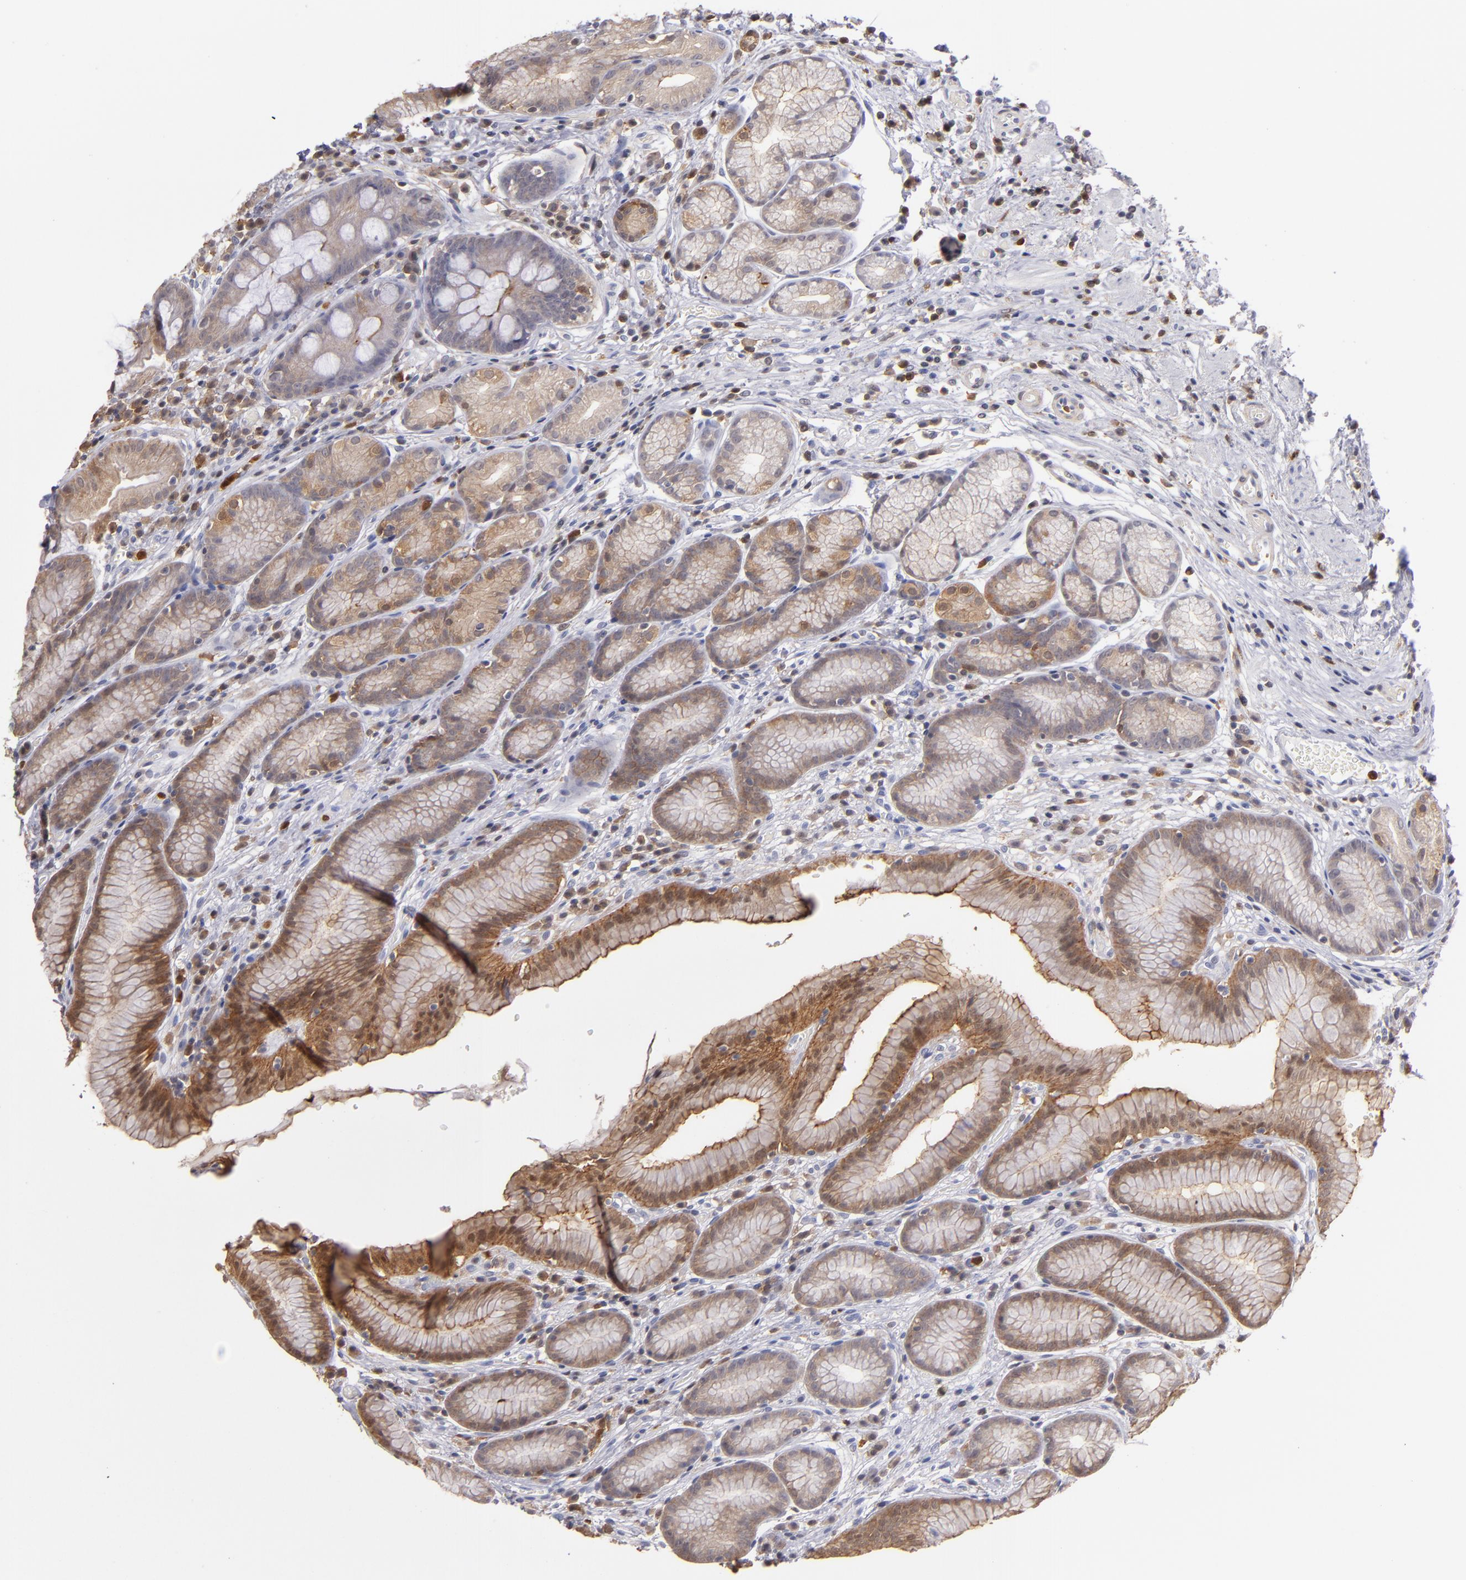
{"staining": {"intensity": "strong", "quantity": ">75%", "location": "cytoplasmic/membranous"}, "tissue": "stomach", "cell_type": "Glandular cells", "image_type": "normal", "snomed": [{"axis": "morphology", "description": "Normal tissue, NOS"}, {"axis": "morphology", "description": "Inflammation, NOS"}, {"axis": "topography", "description": "Stomach, lower"}], "caption": "Benign stomach was stained to show a protein in brown. There is high levels of strong cytoplasmic/membranous positivity in about >75% of glandular cells.", "gene": "PRKCD", "patient": {"sex": "male", "age": 59}}